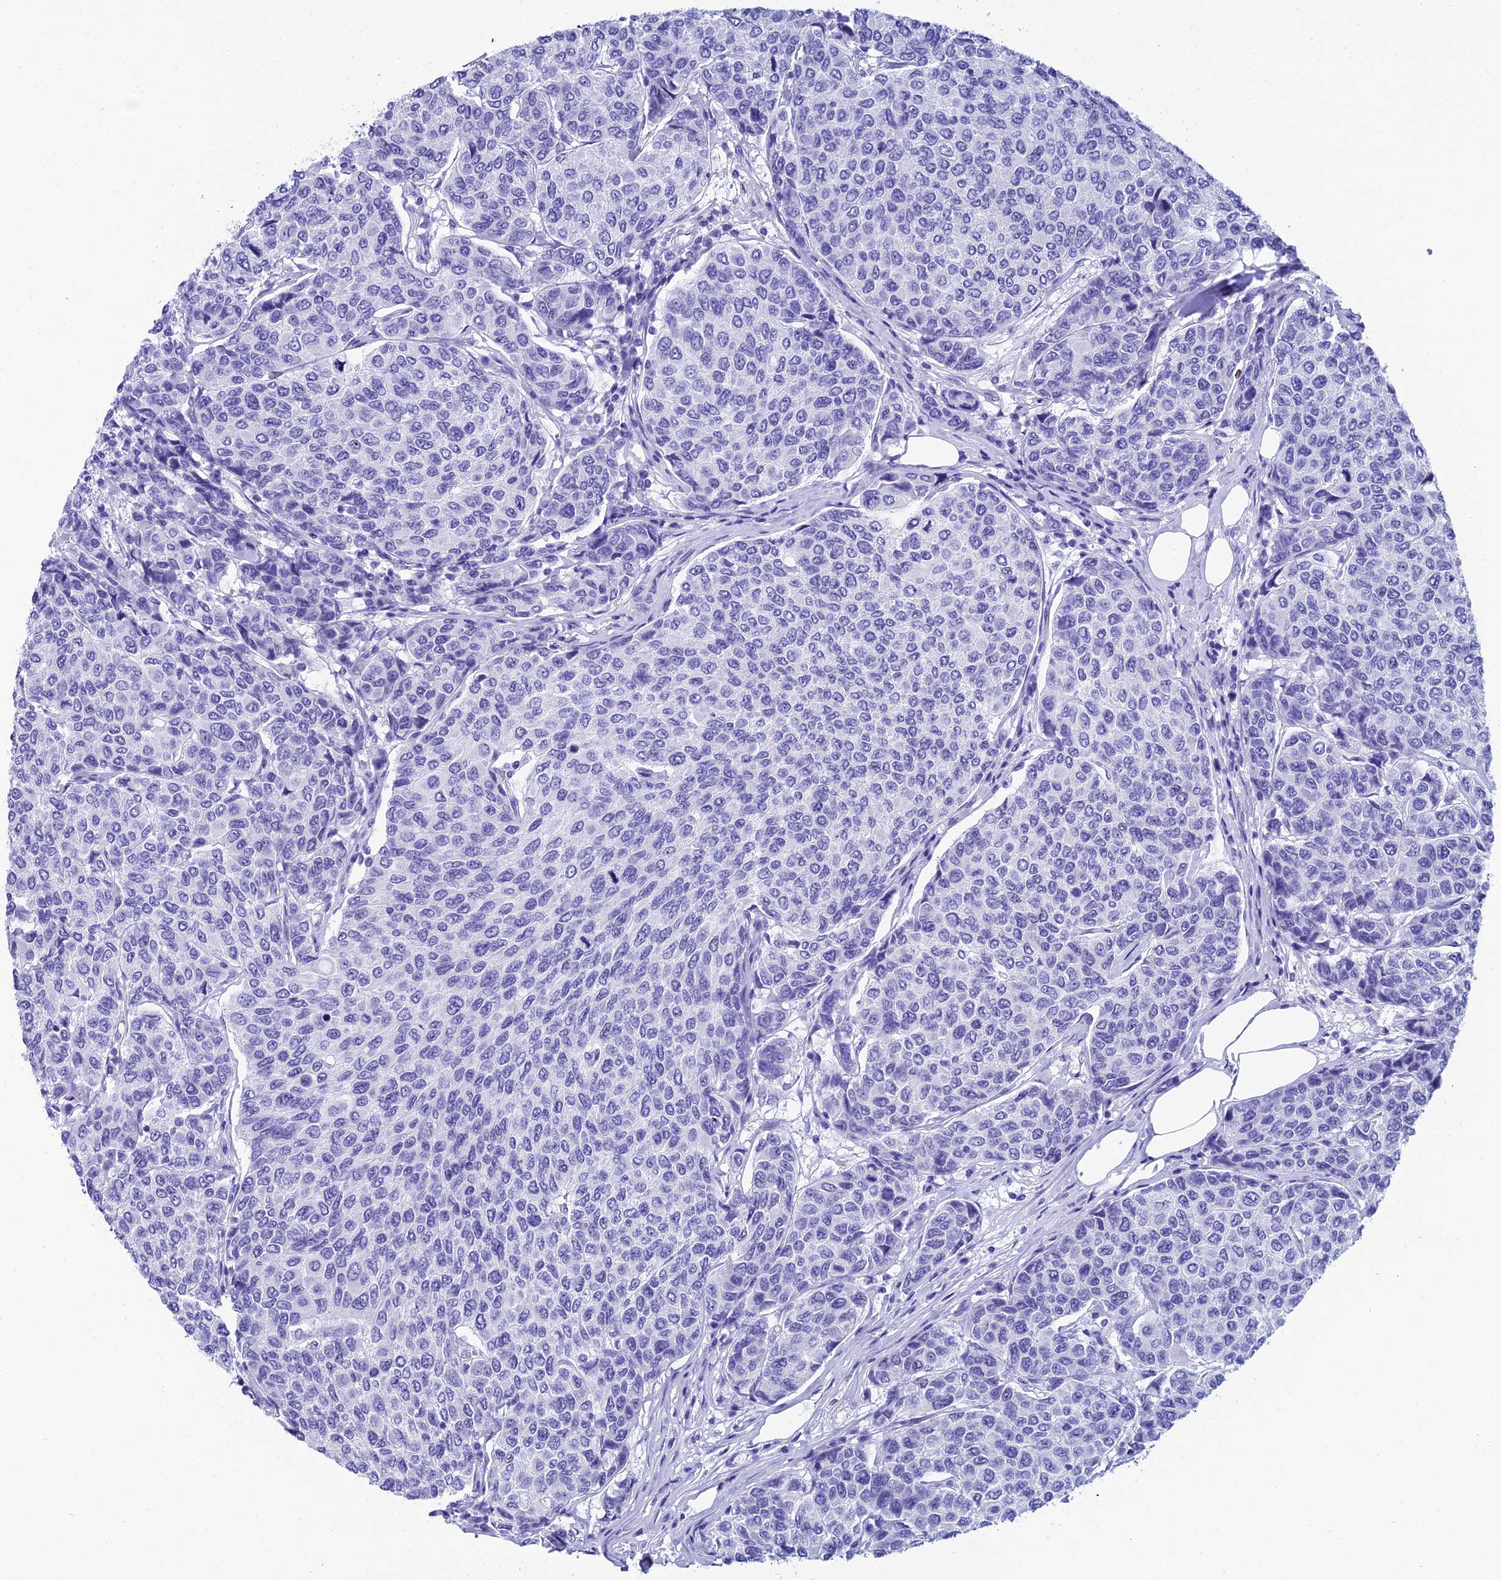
{"staining": {"intensity": "negative", "quantity": "none", "location": "none"}, "tissue": "breast cancer", "cell_type": "Tumor cells", "image_type": "cancer", "snomed": [{"axis": "morphology", "description": "Duct carcinoma"}, {"axis": "topography", "description": "Breast"}], "caption": "Tumor cells are negative for brown protein staining in breast cancer. The staining is performed using DAB (3,3'-diaminobenzidine) brown chromogen with nuclei counter-stained in using hematoxylin.", "gene": "REEP4", "patient": {"sex": "female", "age": 55}}